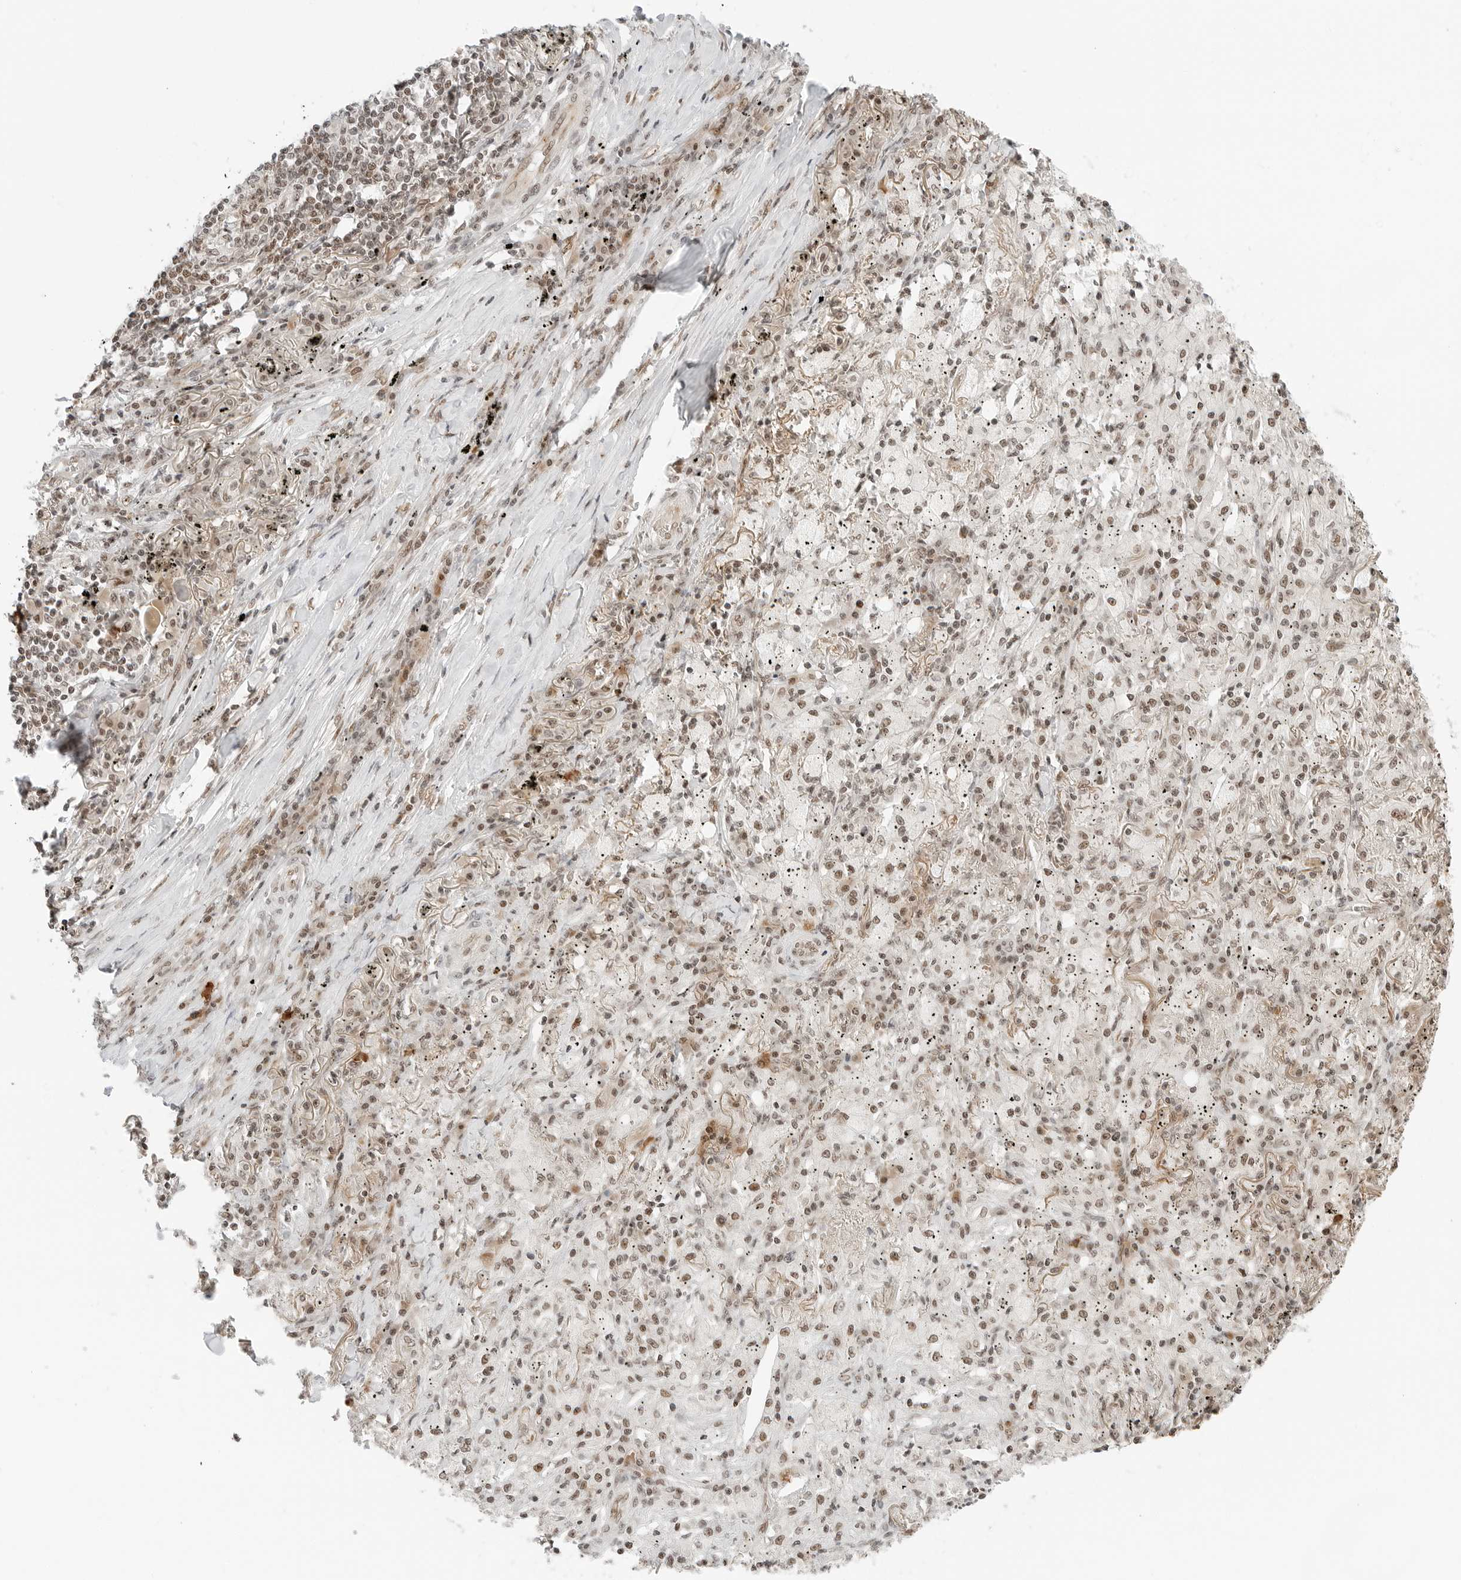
{"staining": {"intensity": "moderate", "quantity": ">75%", "location": "cytoplasmic/membranous,nuclear"}, "tissue": "lung cancer", "cell_type": "Tumor cells", "image_type": "cancer", "snomed": [{"axis": "morphology", "description": "Squamous cell carcinoma, NOS"}, {"axis": "topography", "description": "Lung"}], "caption": "Immunohistochemistry micrograph of neoplastic tissue: human lung cancer stained using immunohistochemistry (IHC) reveals medium levels of moderate protein expression localized specifically in the cytoplasmic/membranous and nuclear of tumor cells, appearing as a cytoplasmic/membranous and nuclear brown color.", "gene": "CRTC2", "patient": {"sex": "female", "age": 63}}